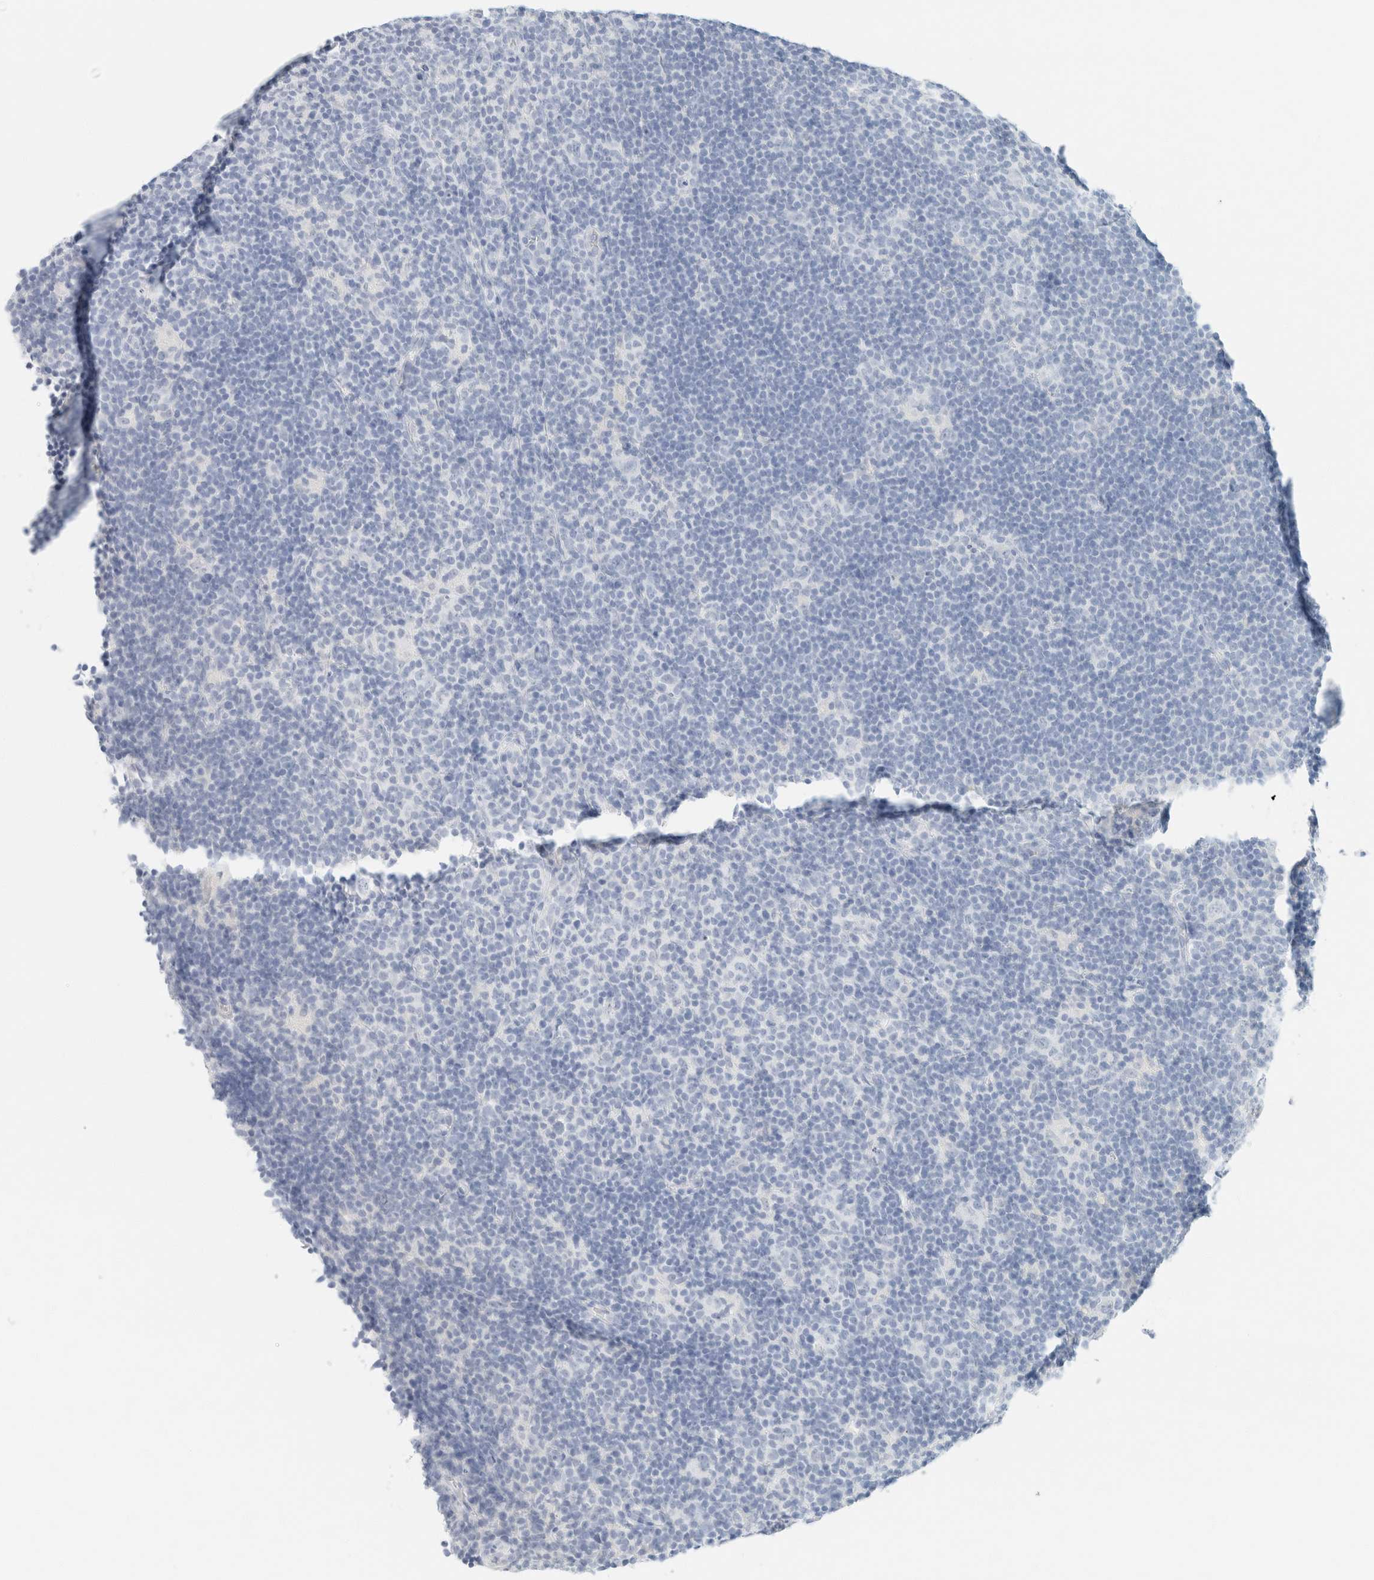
{"staining": {"intensity": "negative", "quantity": "none", "location": "none"}, "tissue": "lymphoma", "cell_type": "Tumor cells", "image_type": "cancer", "snomed": [{"axis": "morphology", "description": "Hodgkin's disease, NOS"}, {"axis": "topography", "description": "Lymph node"}], "caption": "Tumor cells show no significant protein staining in lymphoma.", "gene": "KRT20", "patient": {"sex": "female", "age": 57}}